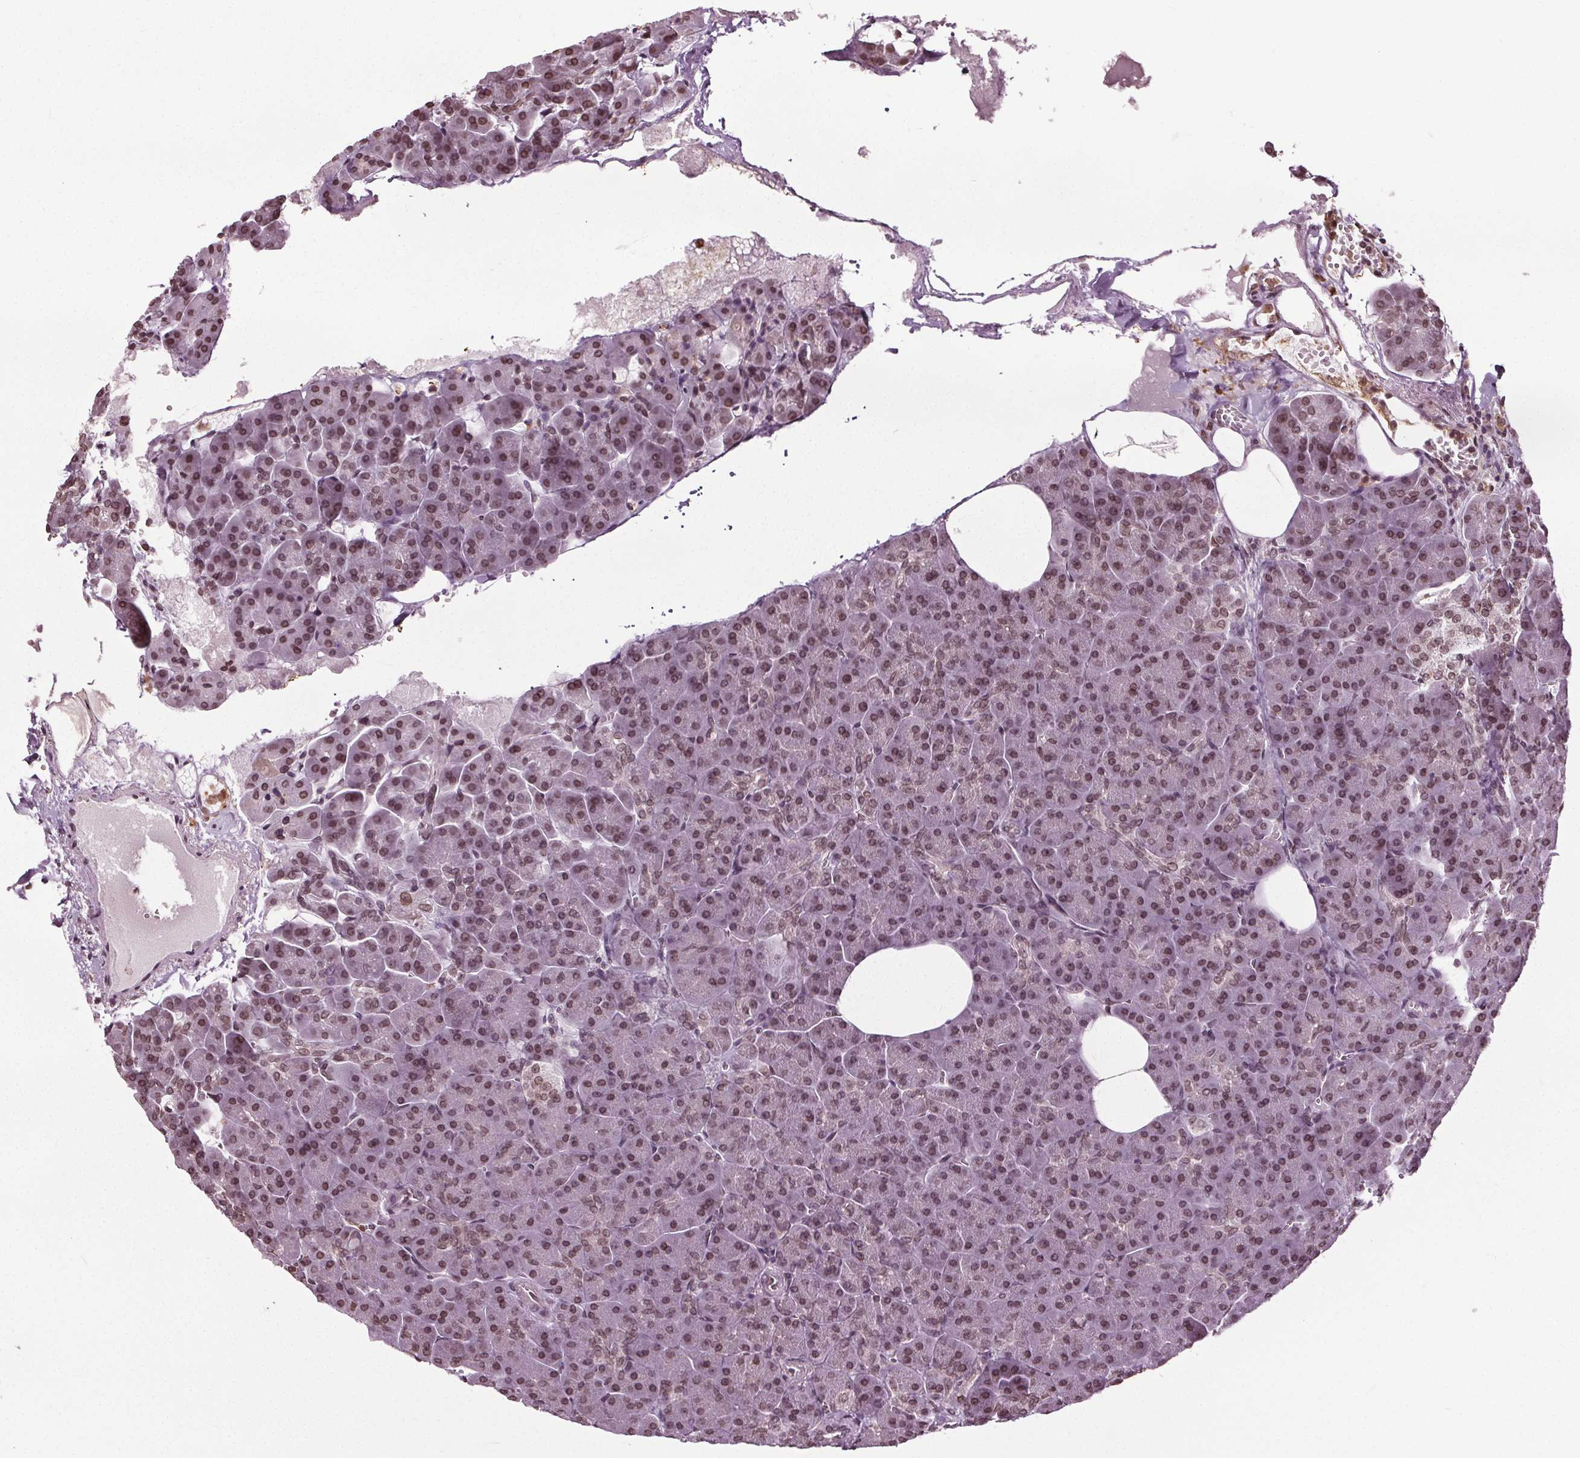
{"staining": {"intensity": "moderate", "quantity": ">75%", "location": "cytoplasmic/membranous,nuclear"}, "tissue": "pancreas", "cell_type": "Exocrine glandular cells", "image_type": "normal", "snomed": [{"axis": "morphology", "description": "Normal tissue, NOS"}, {"axis": "topography", "description": "Pancreas"}], "caption": "A brown stain labels moderate cytoplasmic/membranous,nuclear positivity of a protein in exocrine glandular cells of normal pancreas.", "gene": "TTC39C", "patient": {"sex": "female", "age": 74}}